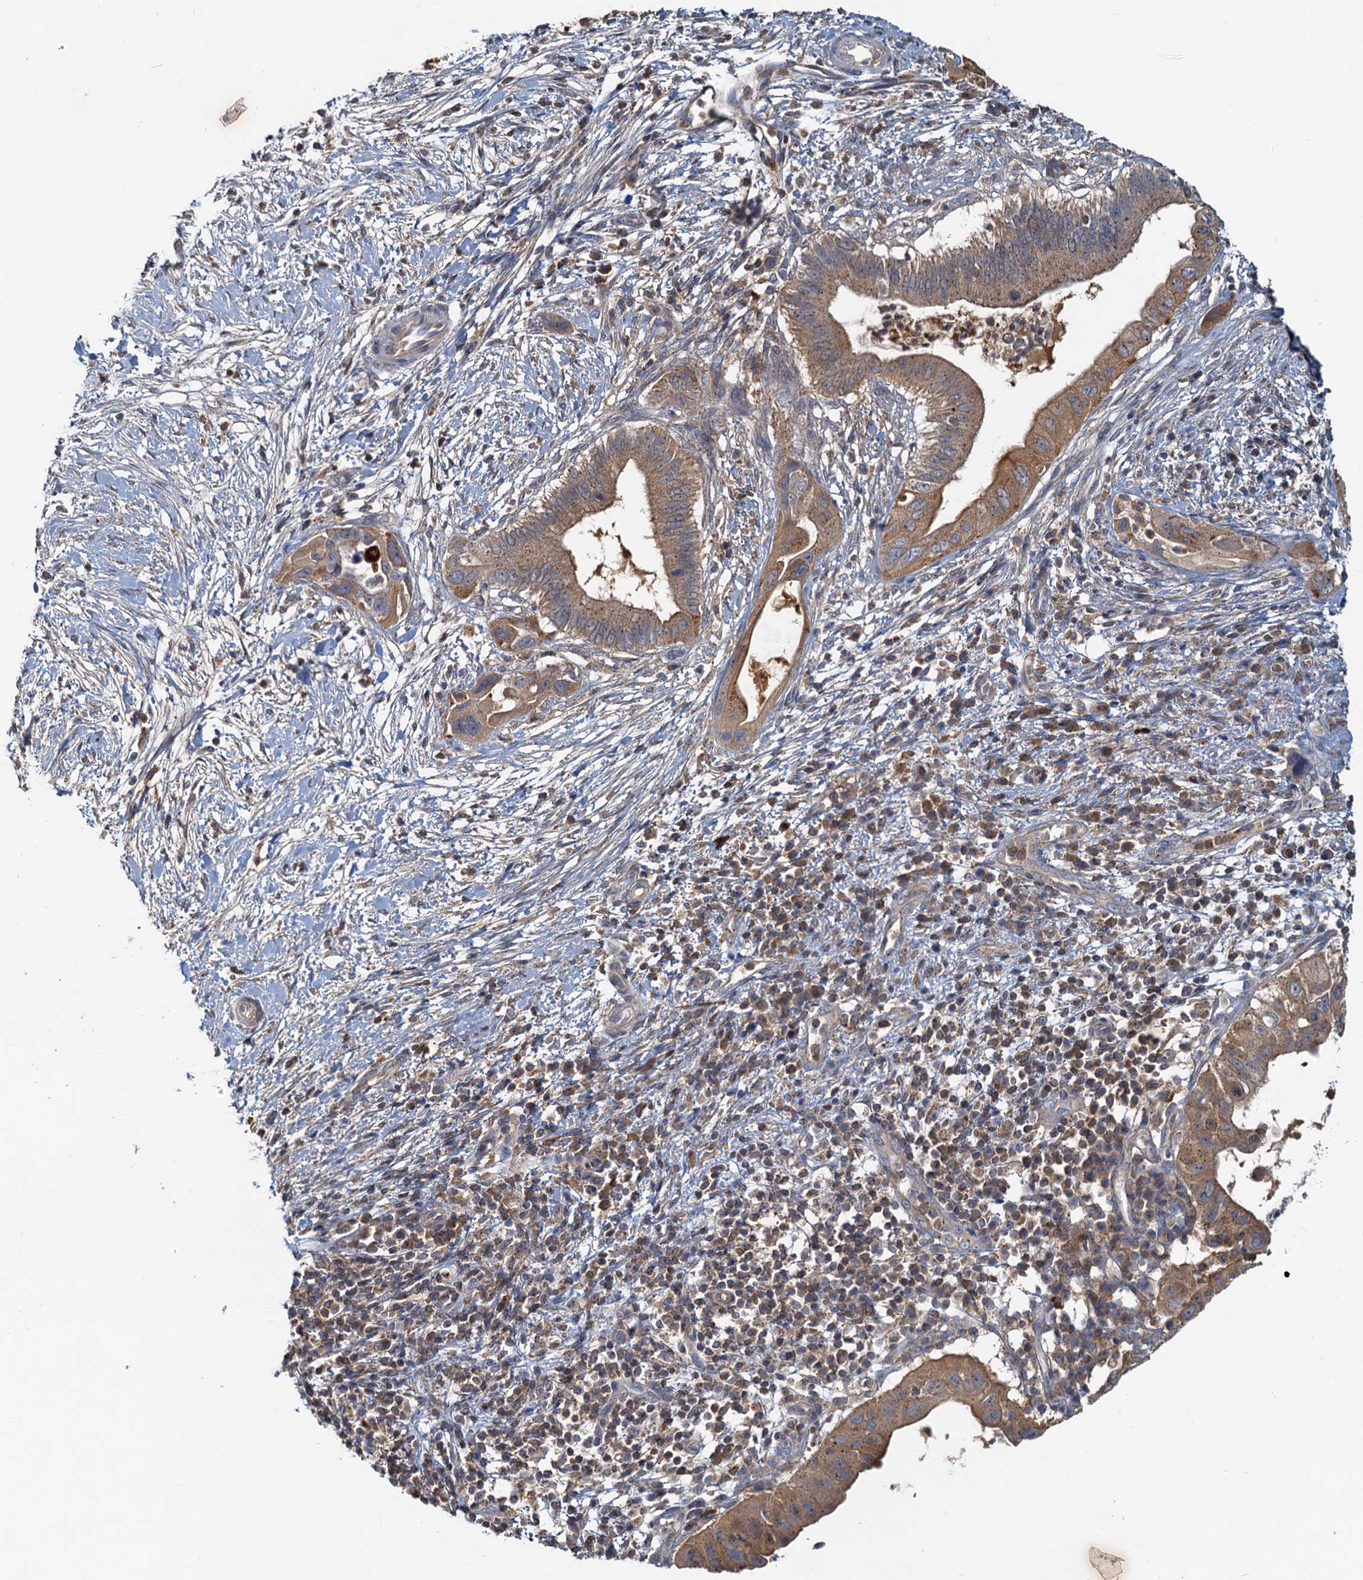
{"staining": {"intensity": "moderate", "quantity": ">75%", "location": "cytoplasmic/membranous"}, "tissue": "pancreatic cancer", "cell_type": "Tumor cells", "image_type": "cancer", "snomed": [{"axis": "morphology", "description": "Adenocarcinoma, NOS"}, {"axis": "topography", "description": "Pancreas"}], "caption": "Brown immunohistochemical staining in human pancreatic adenocarcinoma reveals moderate cytoplasmic/membranous expression in approximately >75% of tumor cells. Nuclei are stained in blue.", "gene": "TOLLIP", "patient": {"sex": "male", "age": 68}}